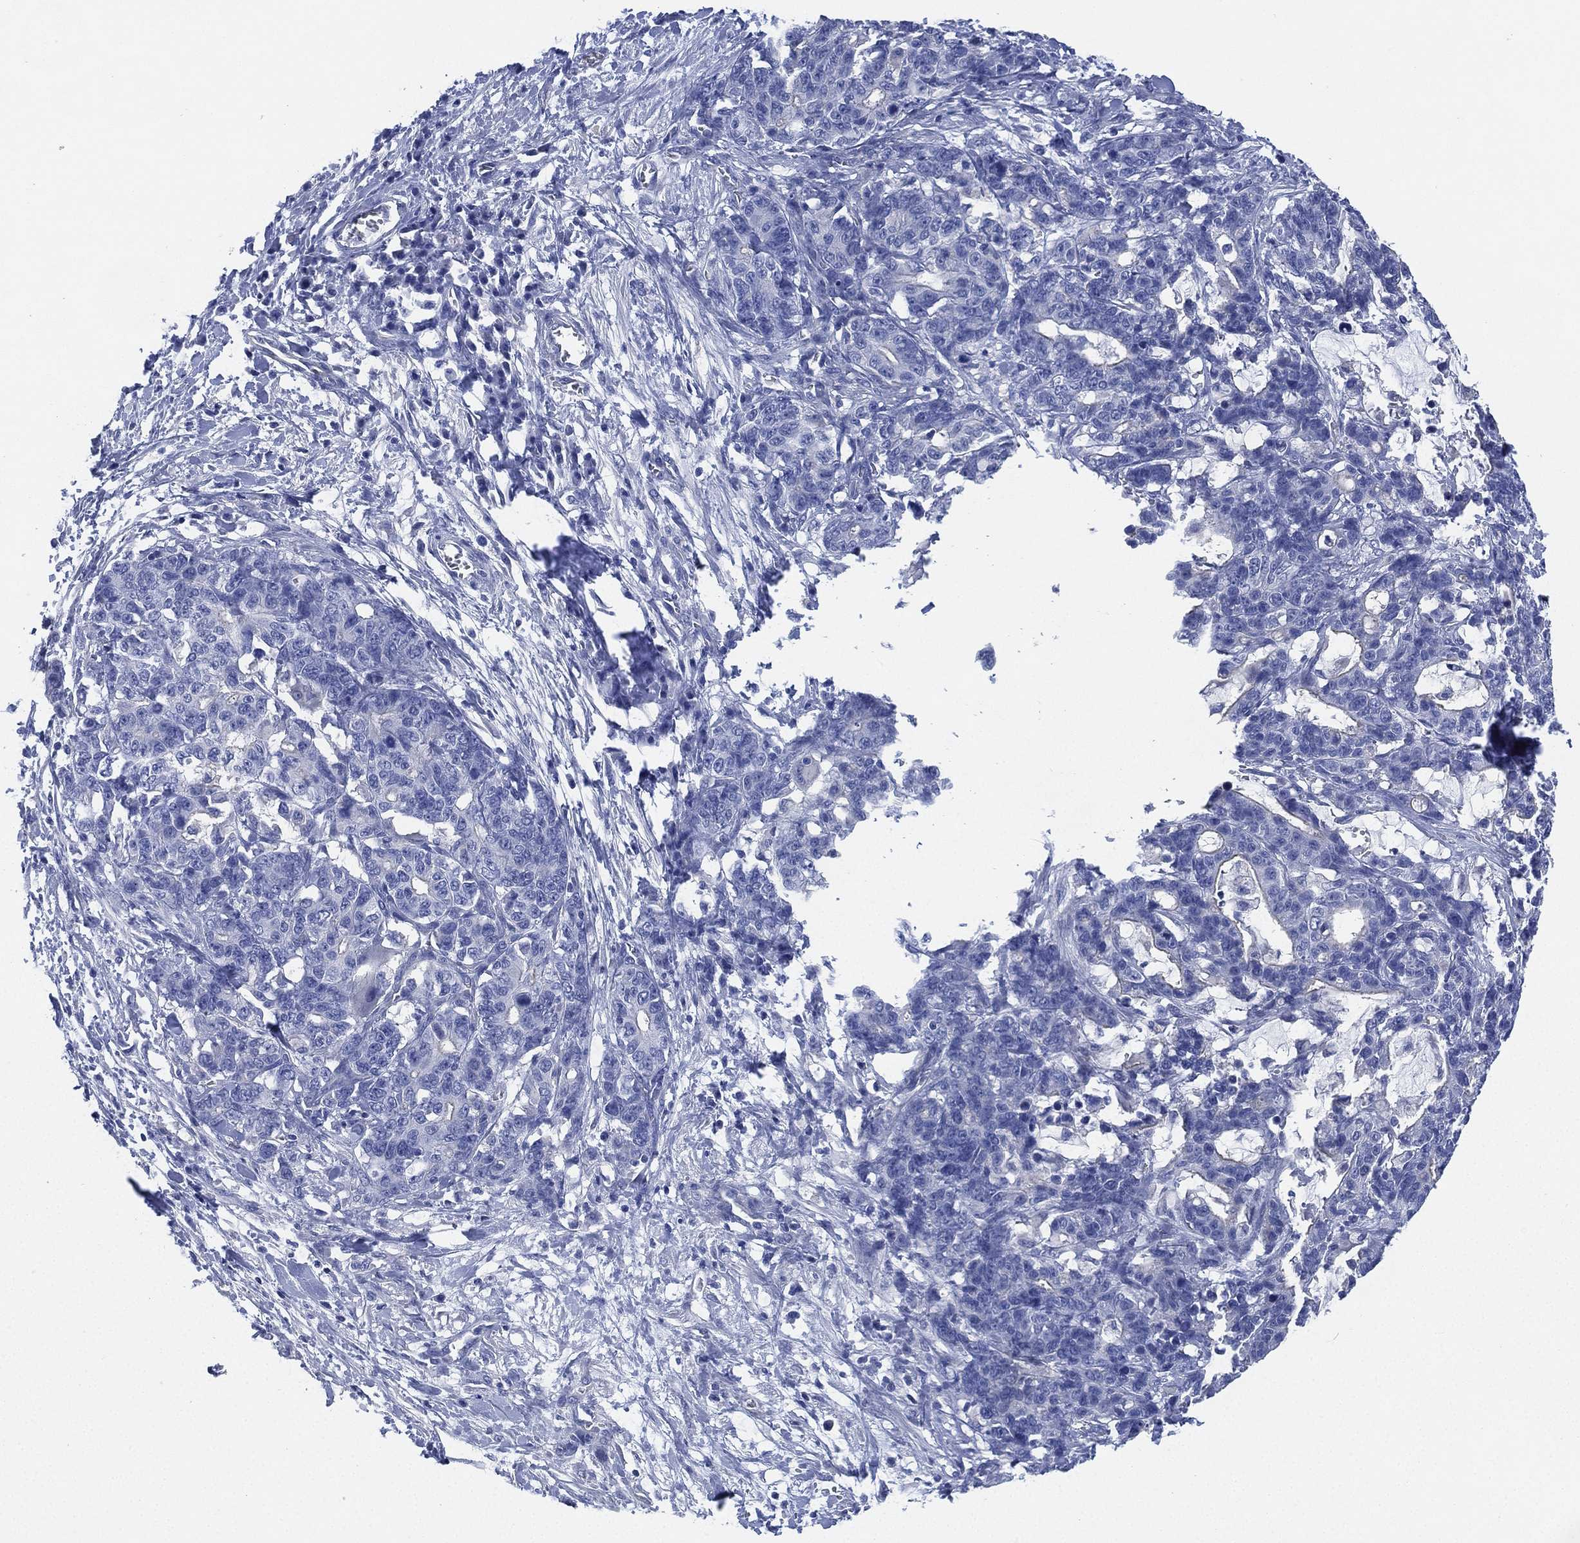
{"staining": {"intensity": "negative", "quantity": "none", "location": "none"}, "tissue": "stomach cancer", "cell_type": "Tumor cells", "image_type": "cancer", "snomed": [{"axis": "morphology", "description": "Normal tissue, NOS"}, {"axis": "morphology", "description": "Adenocarcinoma, NOS"}, {"axis": "topography", "description": "Stomach"}], "caption": "This is a micrograph of IHC staining of adenocarcinoma (stomach), which shows no staining in tumor cells.", "gene": "CCDC70", "patient": {"sex": "female", "age": 64}}